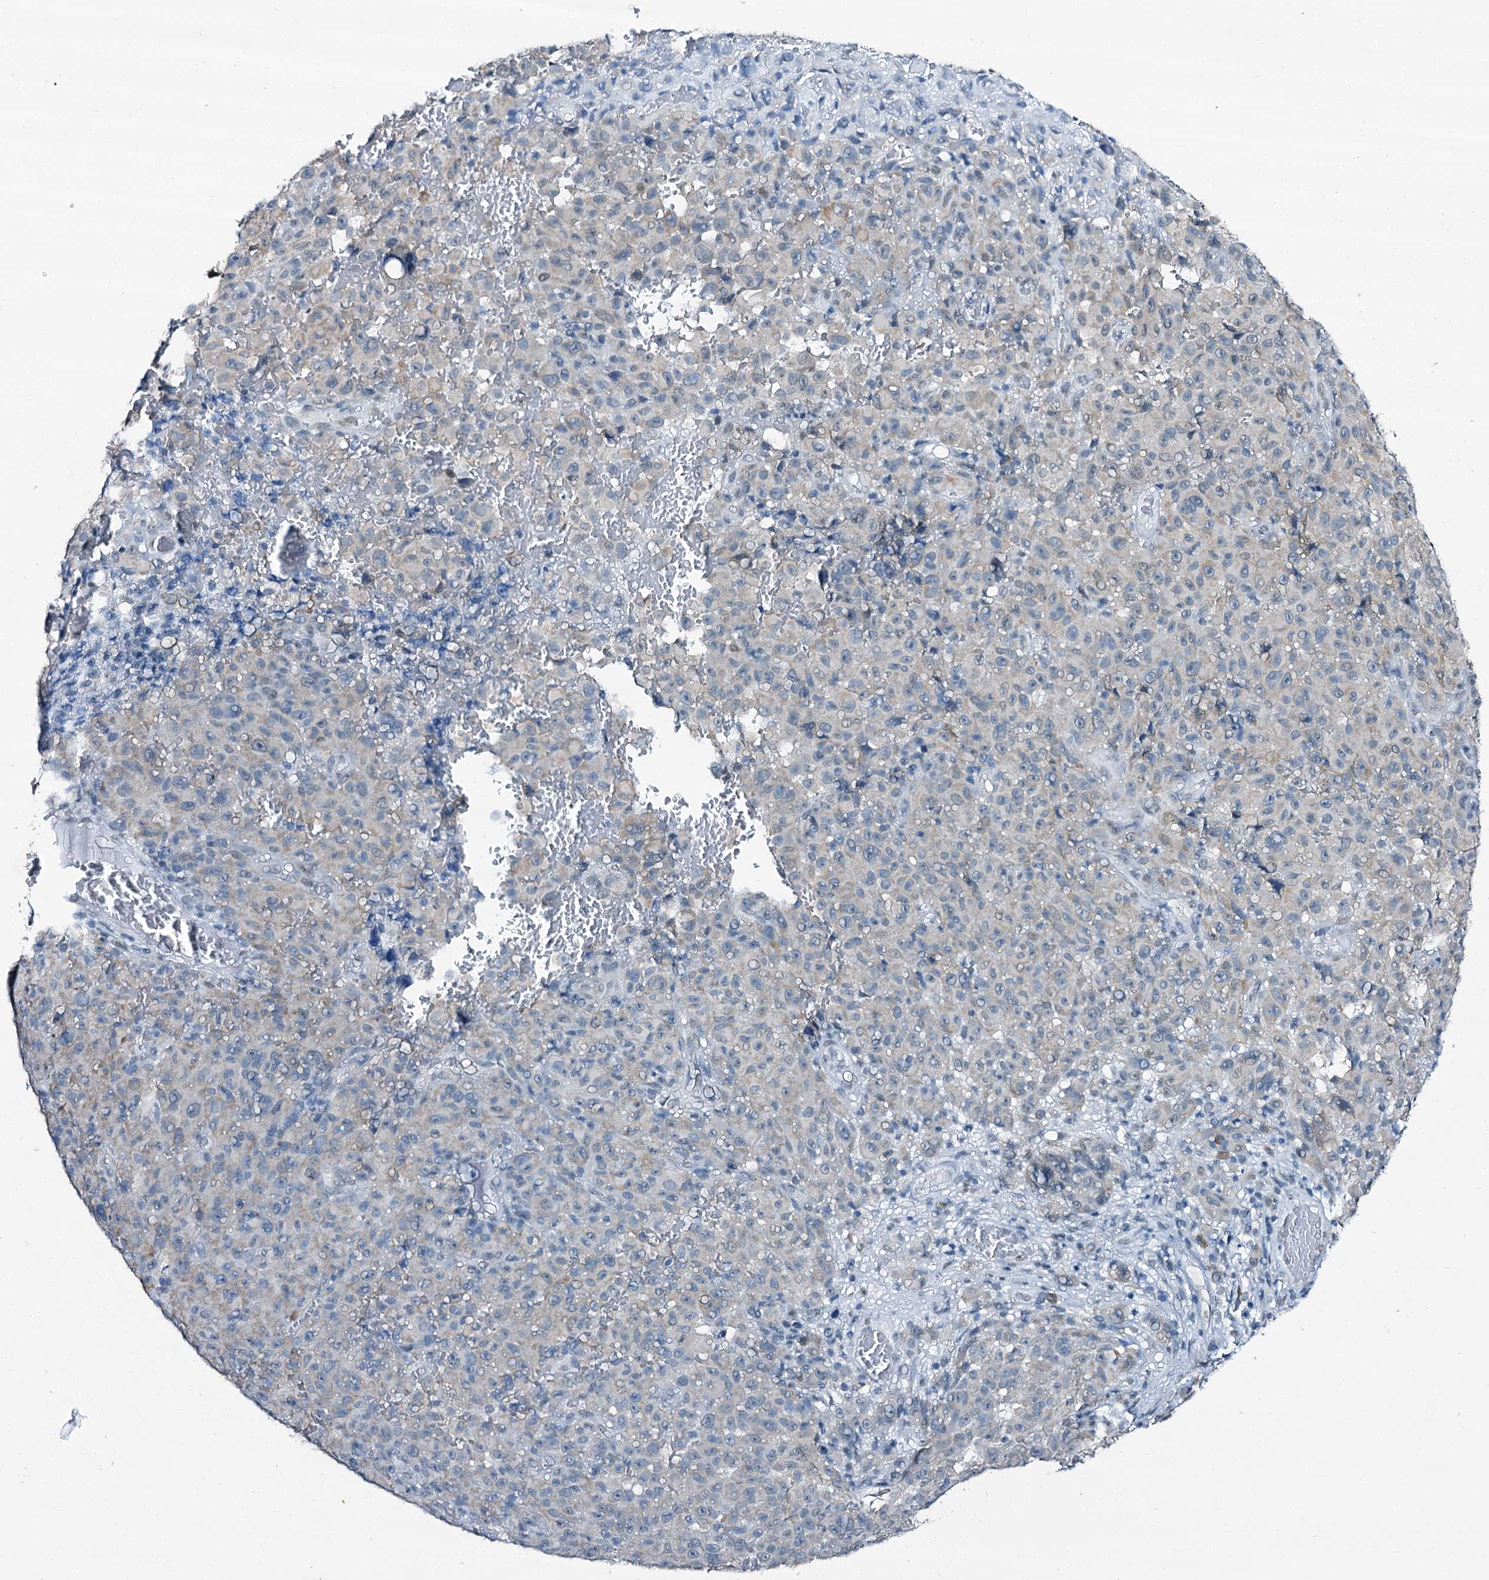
{"staining": {"intensity": "negative", "quantity": "none", "location": "none"}, "tissue": "melanoma", "cell_type": "Tumor cells", "image_type": "cancer", "snomed": [{"axis": "morphology", "description": "Malignant melanoma, NOS"}, {"axis": "topography", "description": "Skin"}], "caption": "This is a photomicrograph of immunohistochemistry (IHC) staining of malignant melanoma, which shows no positivity in tumor cells.", "gene": "SPATS2", "patient": {"sex": "female", "age": 82}}